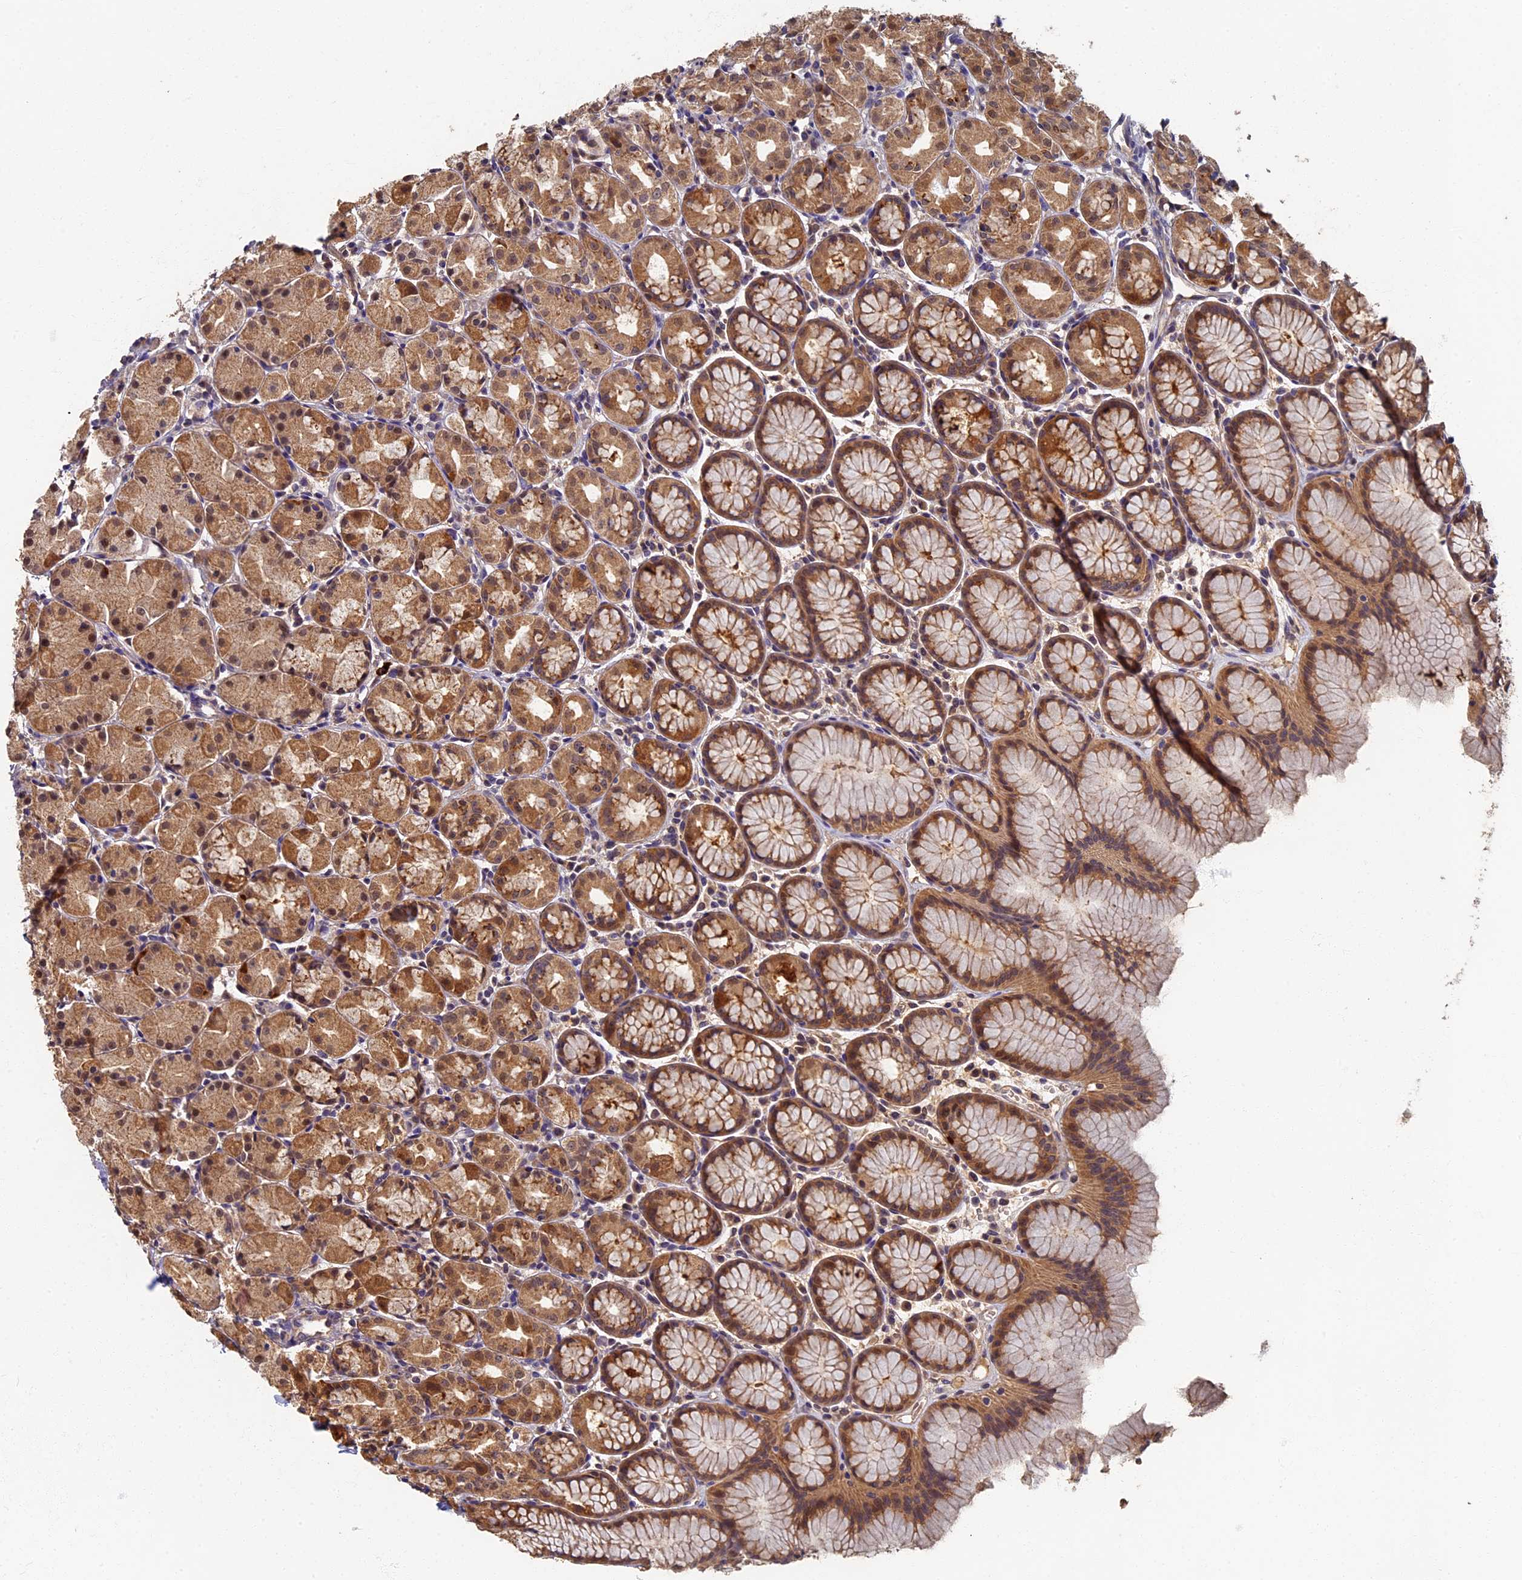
{"staining": {"intensity": "moderate", "quantity": ">75%", "location": "cytoplasmic/membranous,nuclear"}, "tissue": "stomach", "cell_type": "Glandular cells", "image_type": "normal", "snomed": [{"axis": "morphology", "description": "Normal tissue, NOS"}, {"axis": "topography", "description": "Stomach, upper"}], "caption": "Immunohistochemical staining of unremarkable human stomach shows >75% levels of moderate cytoplasmic/membranous,nuclear protein positivity in approximately >75% of glandular cells. (DAB IHC, brown staining for protein, blue staining for nuclei).", "gene": "RSPH3", "patient": {"sex": "male", "age": 47}}